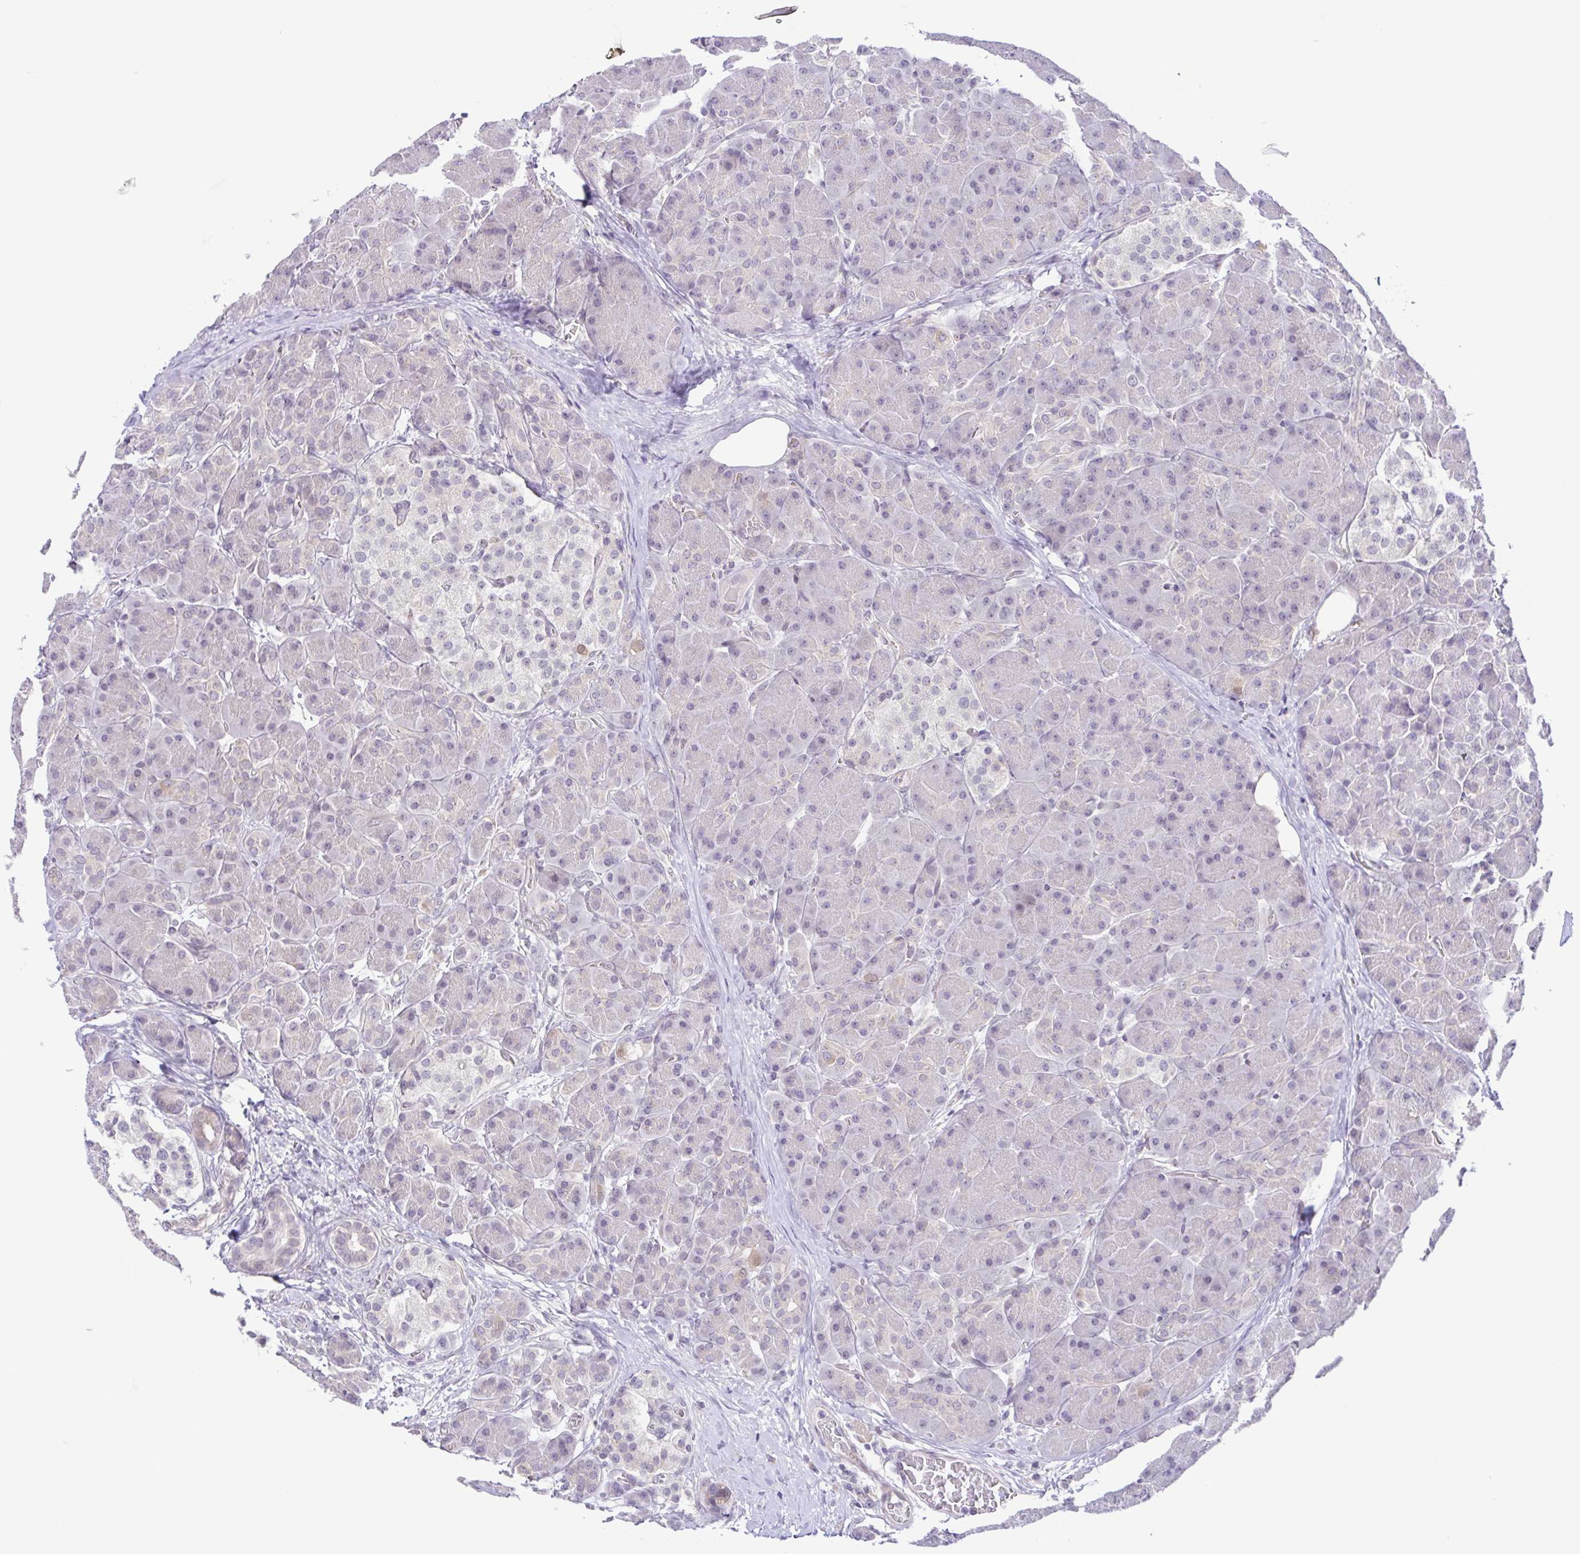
{"staining": {"intensity": "negative", "quantity": "none", "location": "none"}, "tissue": "pancreas", "cell_type": "Exocrine glandular cells", "image_type": "normal", "snomed": [{"axis": "morphology", "description": "Normal tissue, NOS"}, {"axis": "topography", "description": "Pancreas"}], "caption": "Exocrine glandular cells show no significant positivity in normal pancreas. (Stains: DAB (3,3'-diaminobenzidine) immunohistochemistry (IHC) with hematoxylin counter stain, Microscopy: brightfield microscopy at high magnification).", "gene": "IL1RN", "patient": {"sex": "male", "age": 55}}